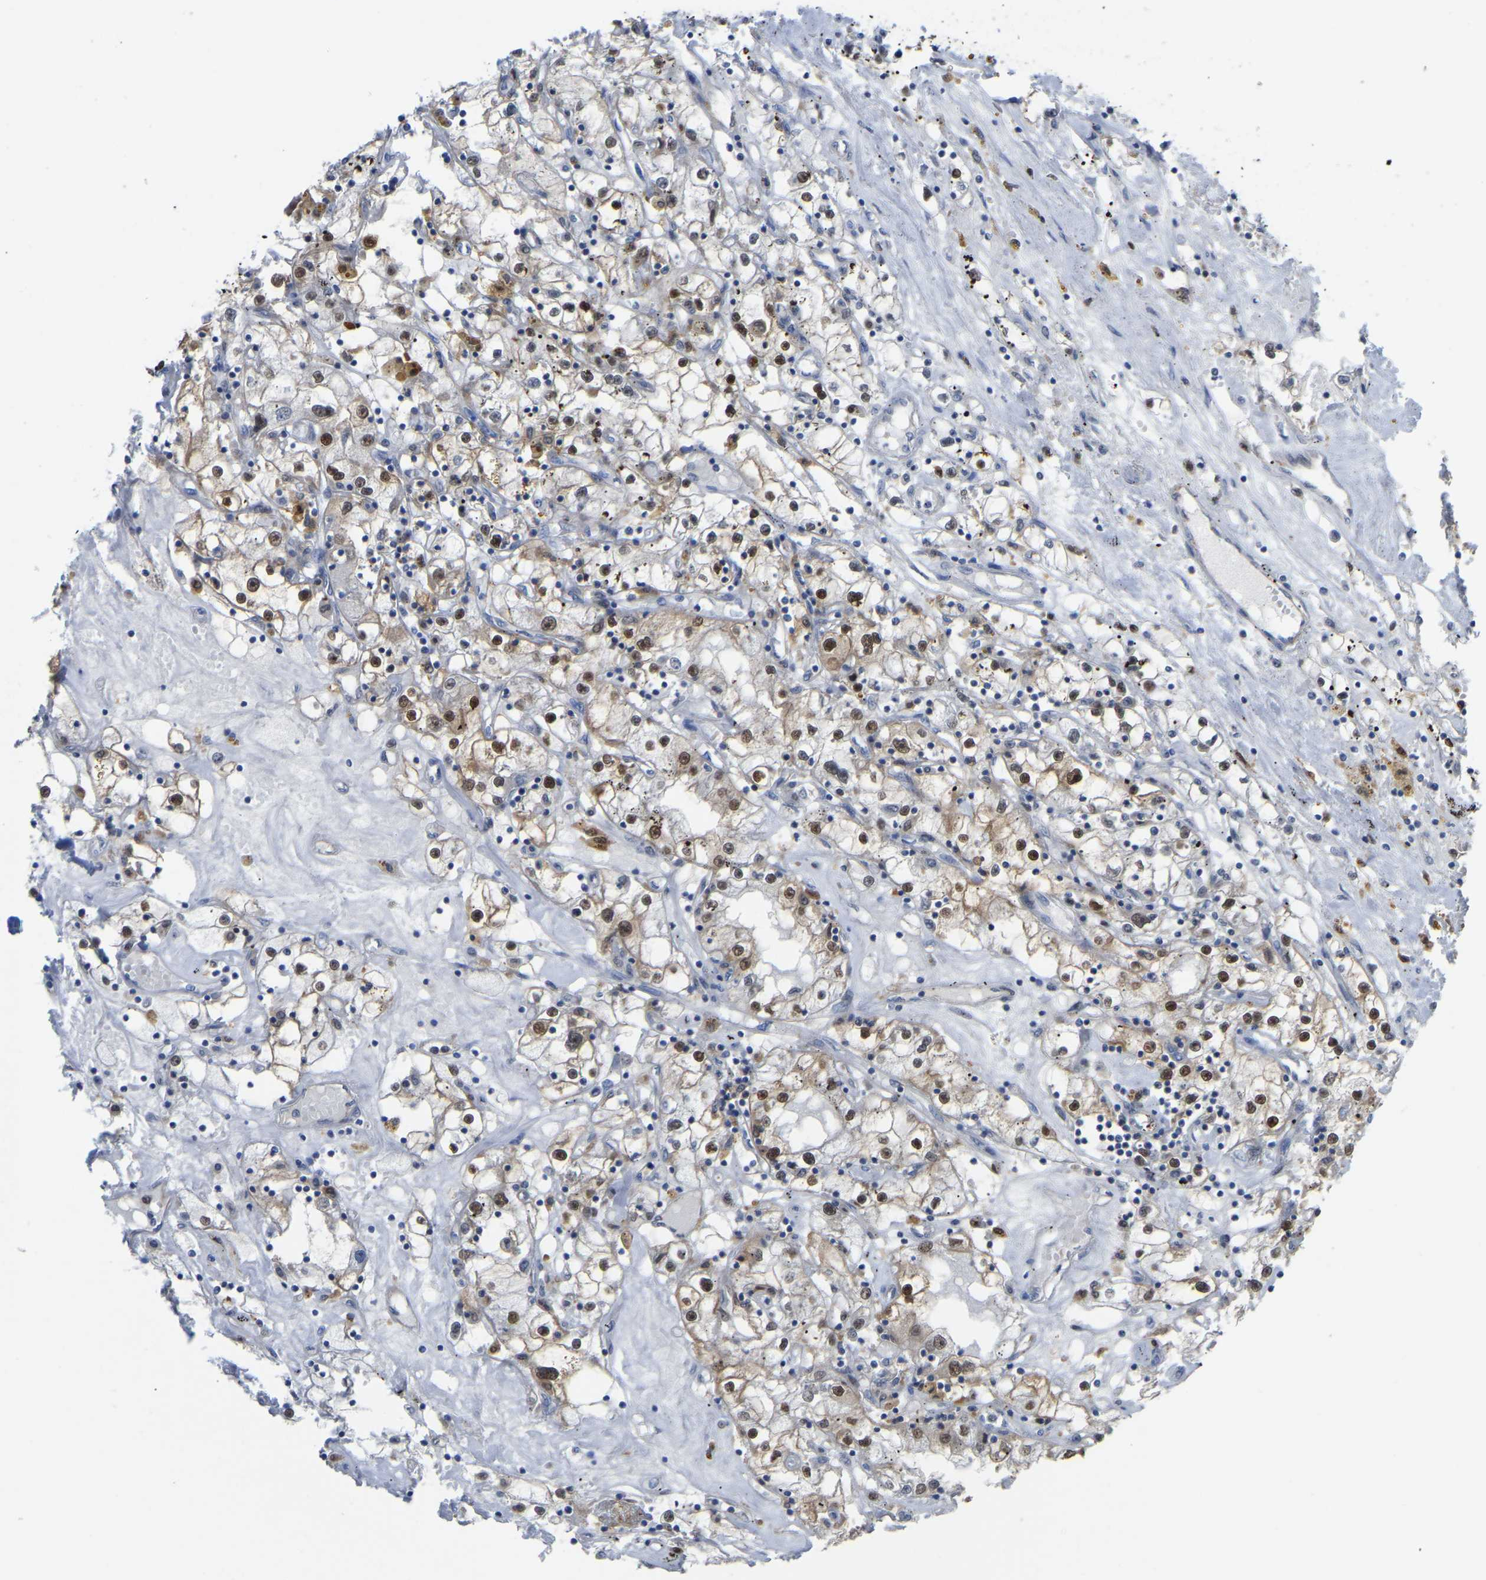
{"staining": {"intensity": "moderate", "quantity": ">75%", "location": "nuclear"}, "tissue": "renal cancer", "cell_type": "Tumor cells", "image_type": "cancer", "snomed": [{"axis": "morphology", "description": "Adenocarcinoma, NOS"}, {"axis": "topography", "description": "Kidney"}], "caption": "Immunohistochemical staining of renal adenocarcinoma shows medium levels of moderate nuclear protein positivity in about >75% of tumor cells. (DAB (3,3'-diaminobenzidine) = brown stain, brightfield microscopy at high magnification).", "gene": "KLRG2", "patient": {"sex": "male", "age": 56}}